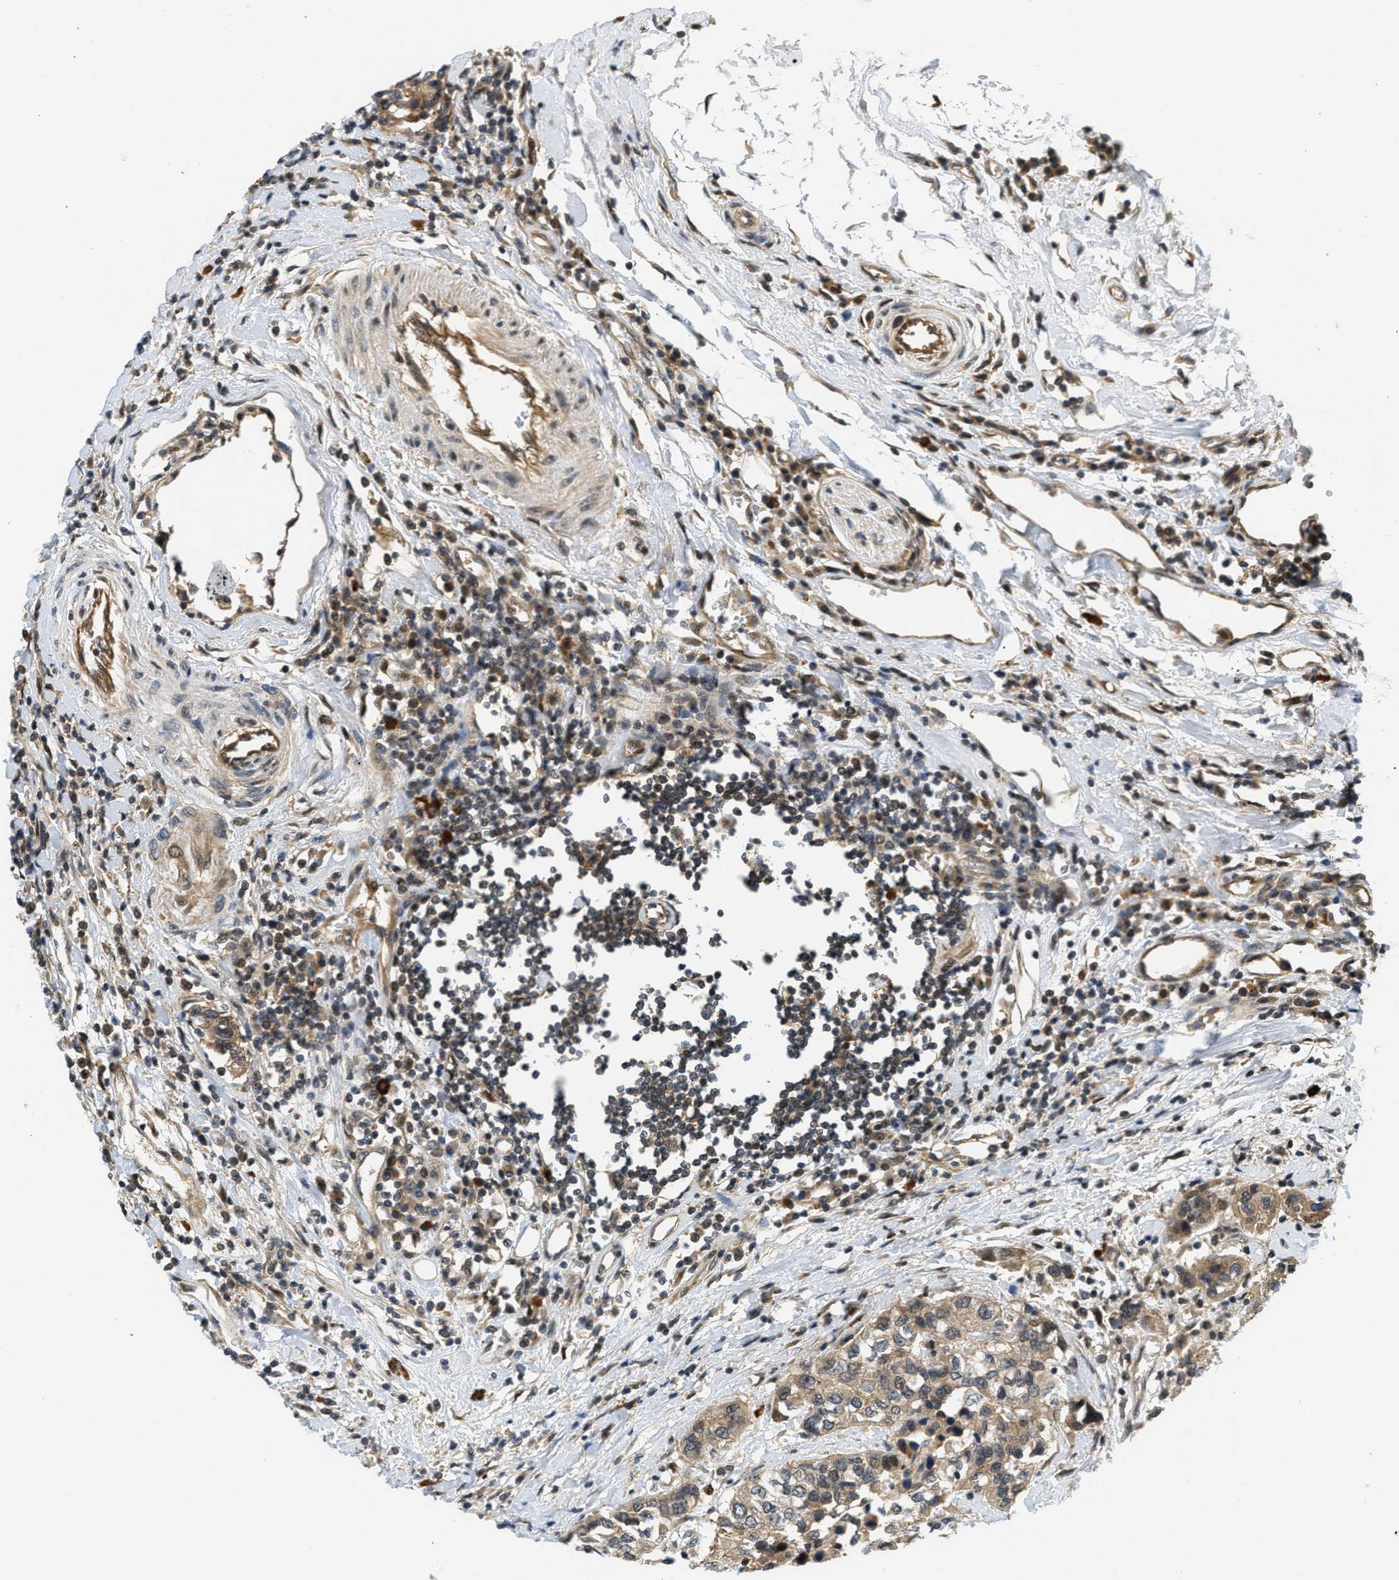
{"staining": {"intensity": "moderate", "quantity": ">75%", "location": "cytoplasmic/membranous"}, "tissue": "urothelial cancer", "cell_type": "Tumor cells", "image_type": "cancer", "snomed": [{"axis": "morphology", "description": "Urothelial carcinoma, High grade"}, {"axis": "topography", "description": "Urinary bladder"}], "caption": "Urothelial cancer stained with a protein marker shows moderate staining in tumor cells.", "gene": "KMT2A", "patient": {"sex": "female", "age": 80}}